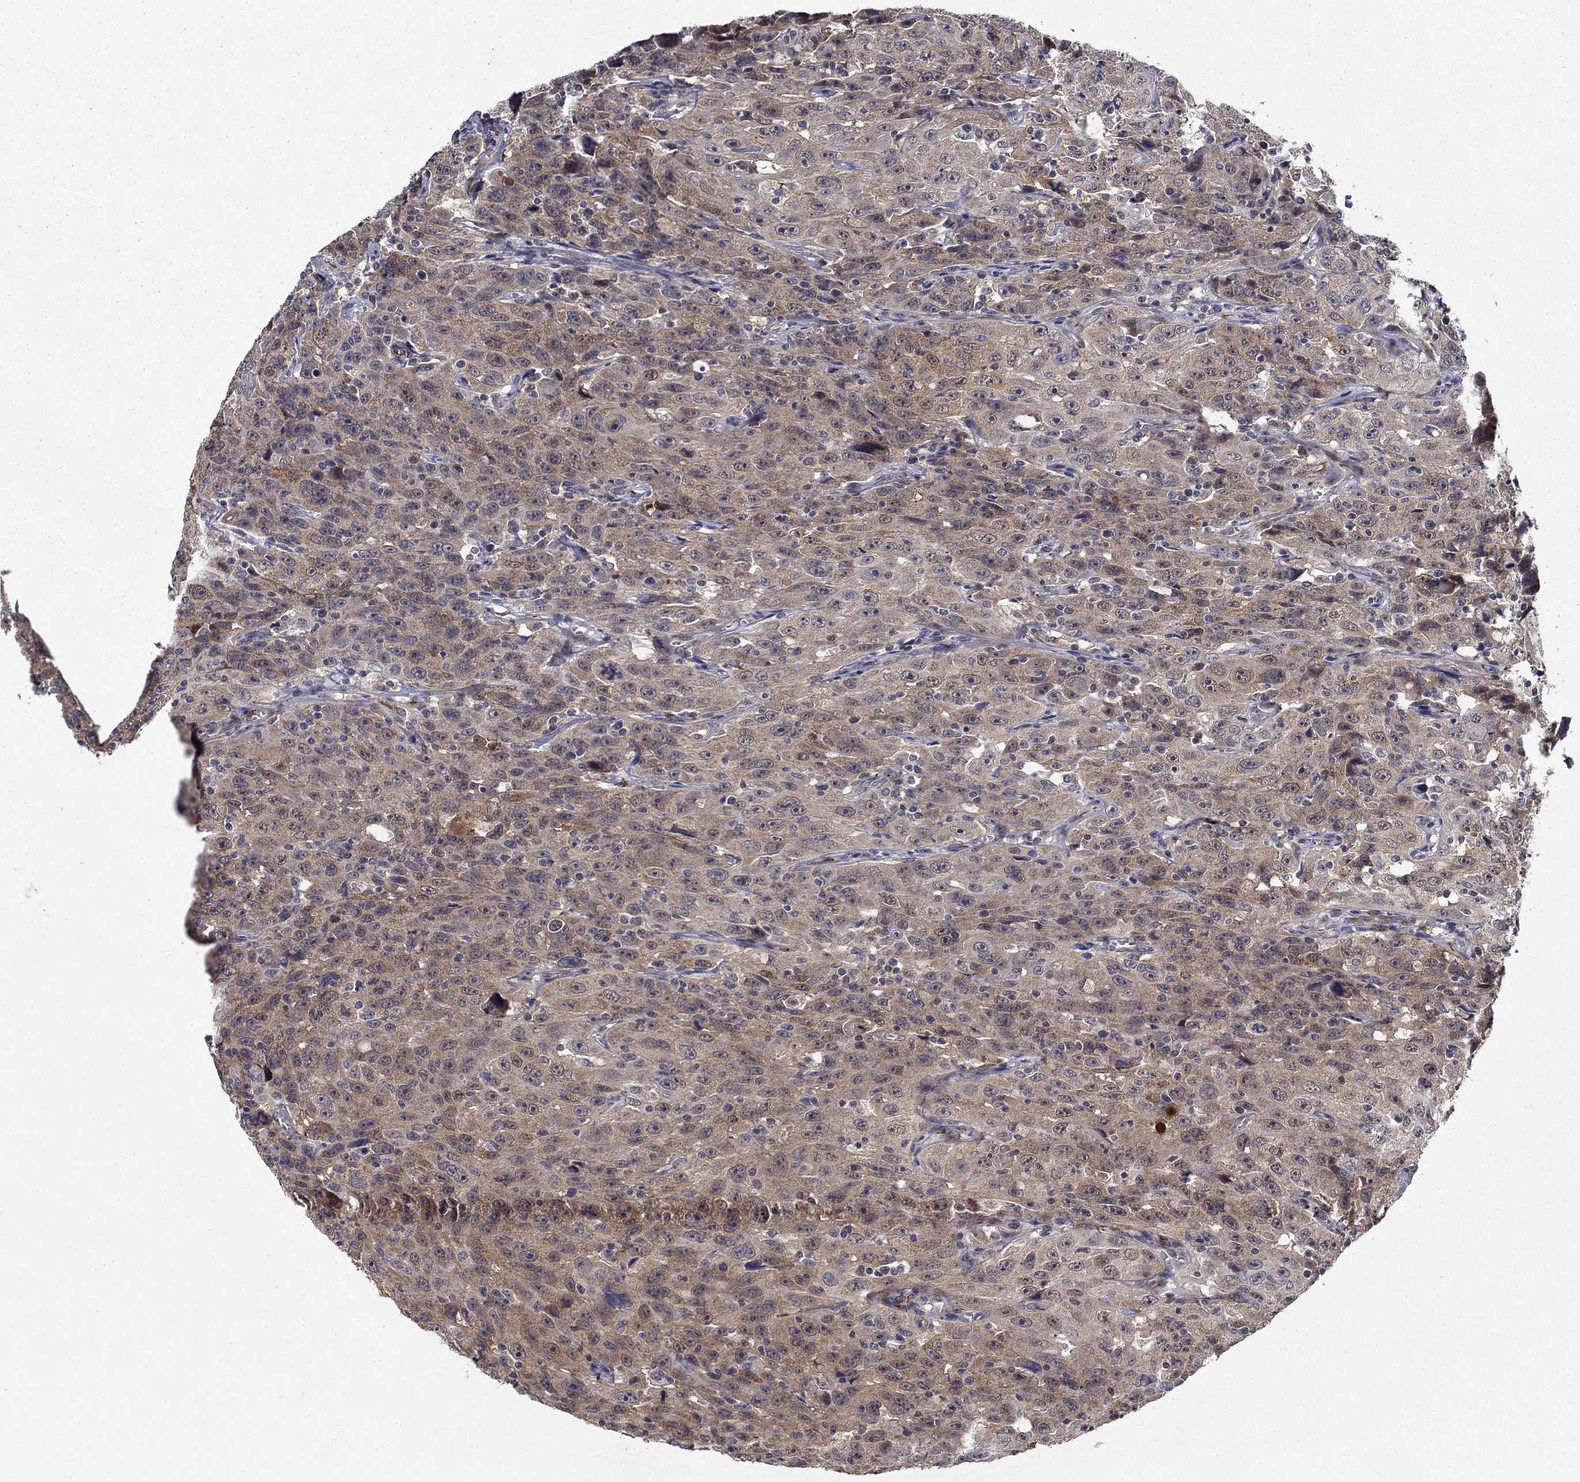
{"staining": {"intensity": "moderate", "quantity": "<25%", "location": "cytoplasmic/membranous"}, "tissue": "urothelial cancer", "cell_type": "Tumor cells", "image_type": "cancer", "snomed": [{"axis": "morphology", "description": "Urothelial carcinoma, NOS"}, {"axis": "morphology", "description": "Urothelial carcinoma, High grade"}, {"axis": "topography", "description": "Urinary bladder"}], "caption": "Protein expression analysis of human transitional cell carcinoma reveals moderate cytoplasmic/membranous expression in about <25% of tumor cells.", "gene": "LACTB2", "patient": {"sex": "female", "age": 73}}